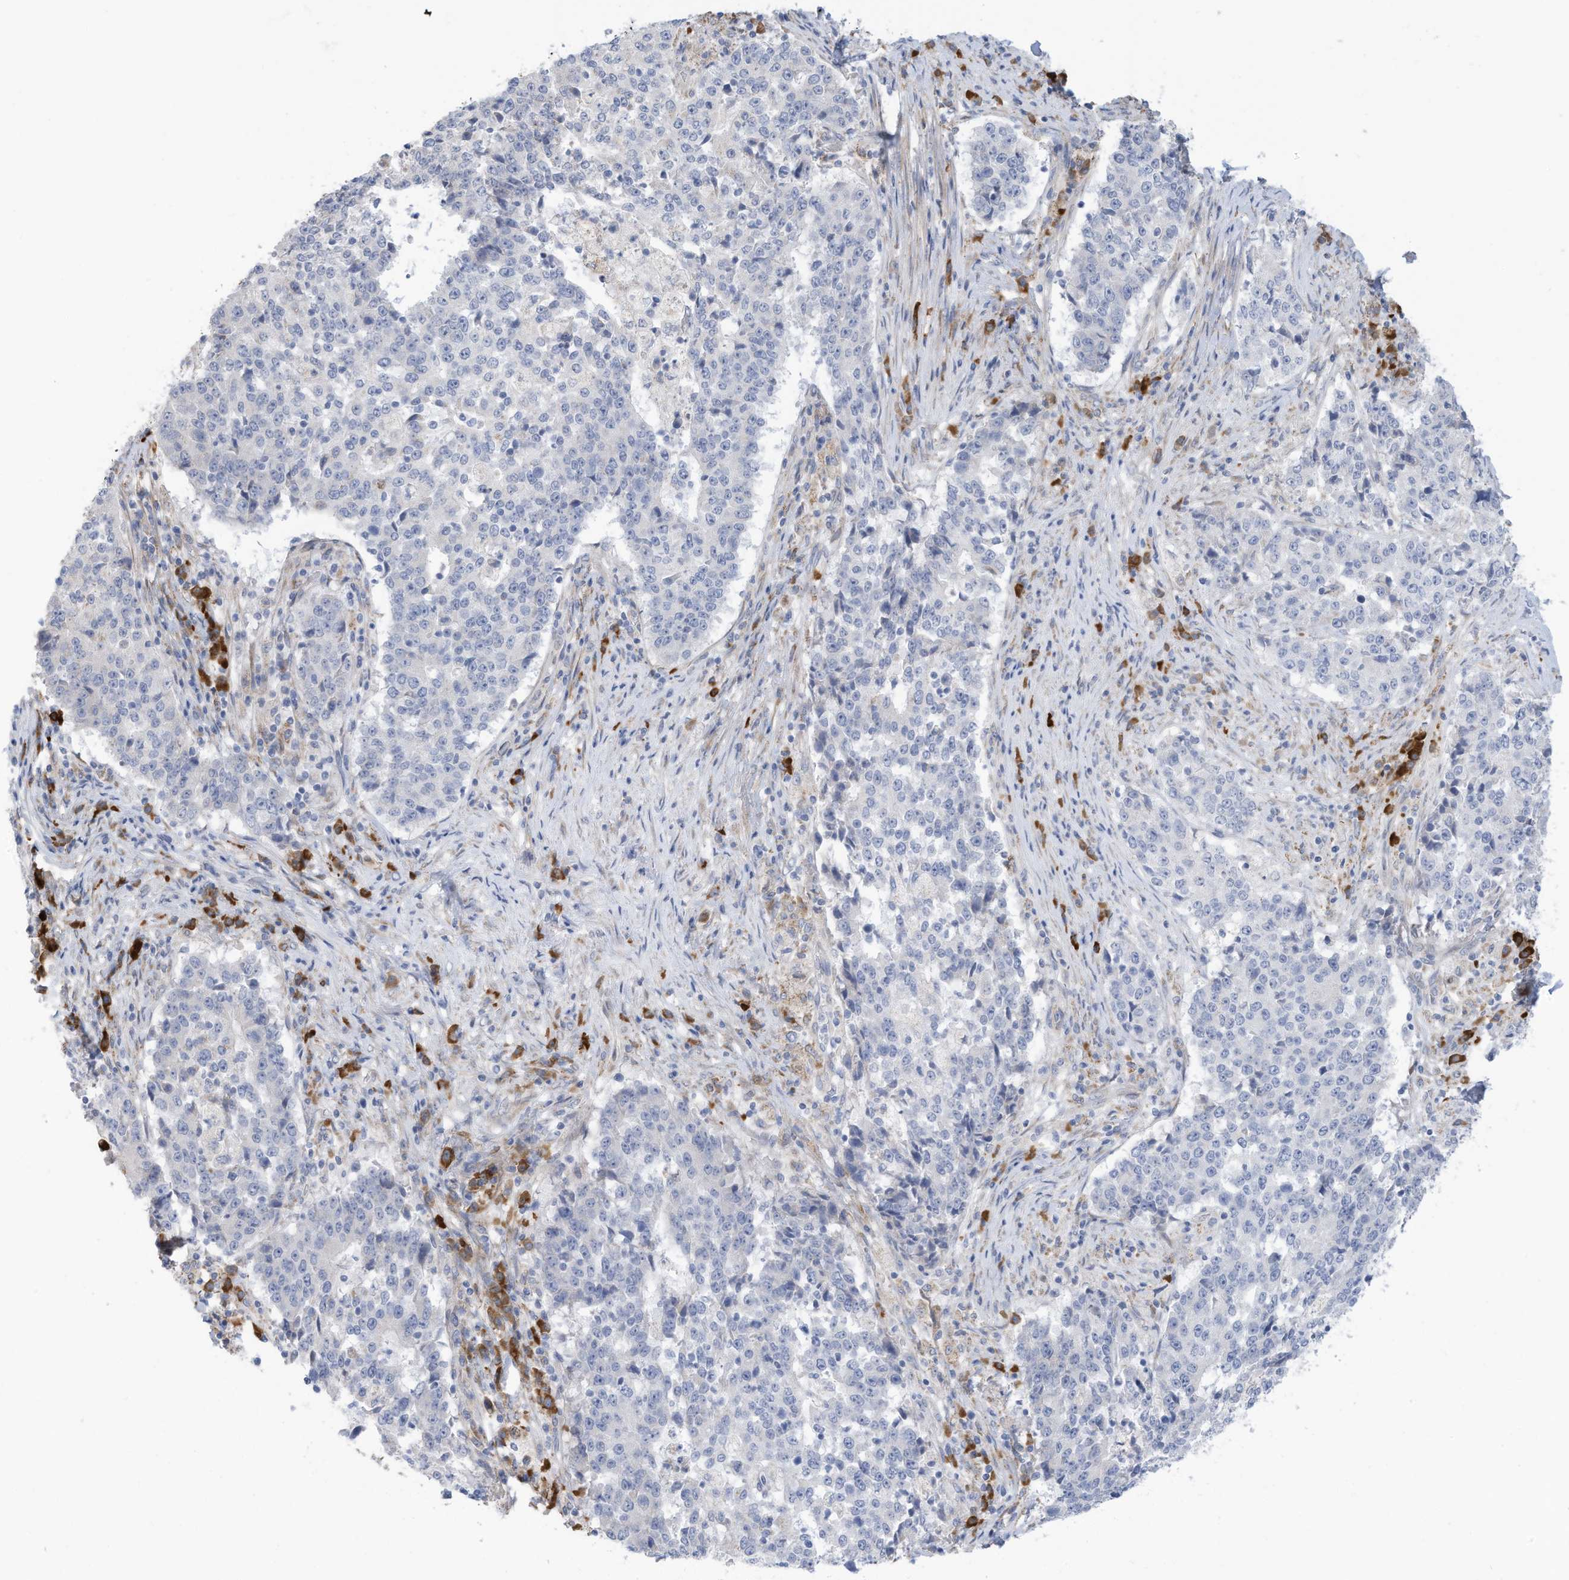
{"staining": {"intensity": "negative", "quantity": "none", "location": "none"}, "tissue": "stomach cancer", "cell_type": "Tumor cells", "image_type": "cancer", "snomed": [{"axis": "morphology", "description": "Adenocarcinoma, NOS"}, {"axis": "topography", "description": "Stomach"}], "caption": "Immunohistochemical staining of adenocarcinoma (stomach) shows no significant positivity in tumor cells.", "gene": "ZNF292", "patient": {"sex": "male", "age": 59}}